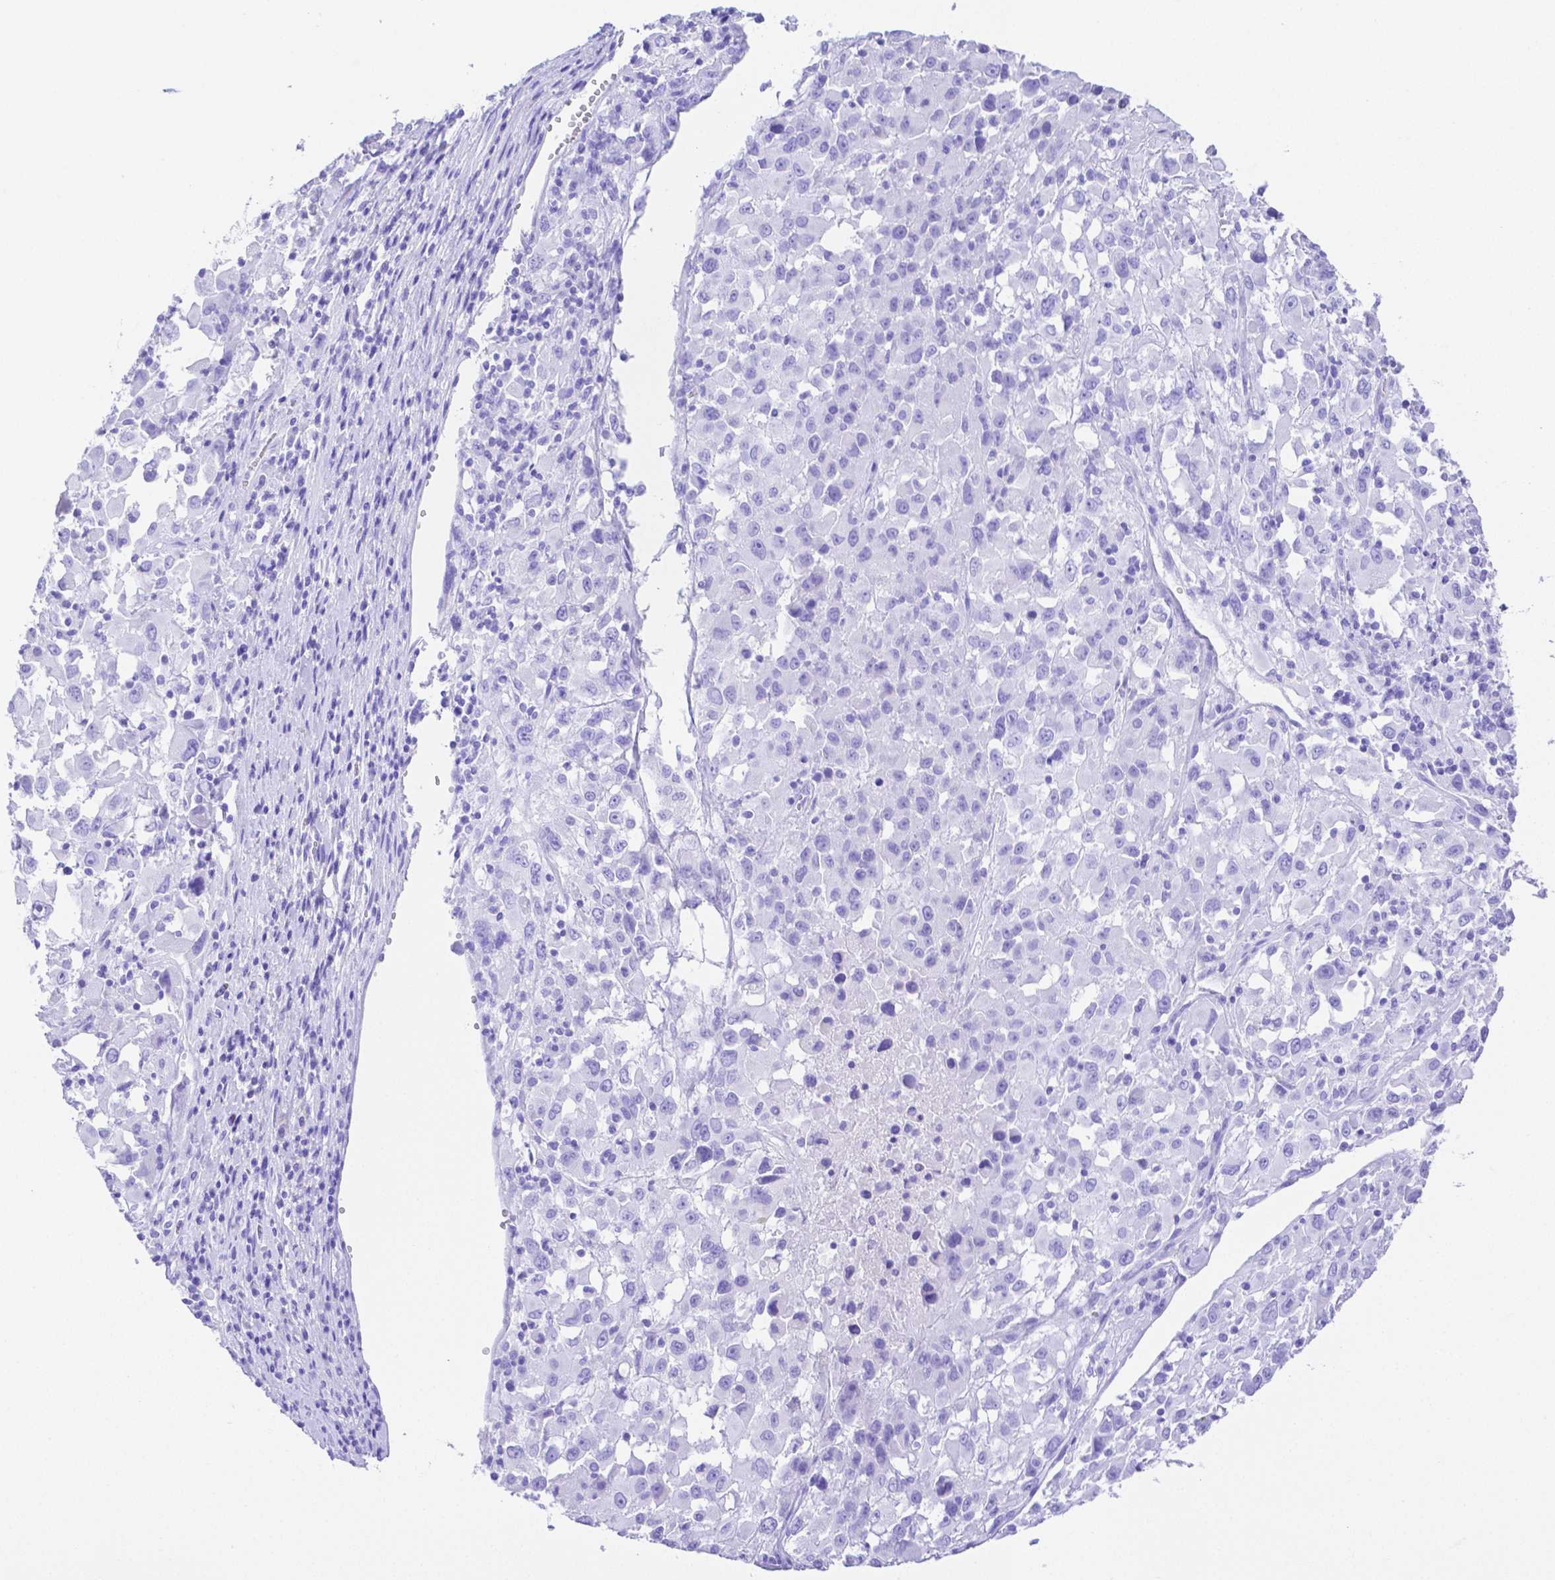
{"staining": {"intensity": "negative", "quantity": "none", "location": "none"}, "tissue": "melanoma", "cell_type": "Tumor cells", "image_type": "cancer", "snomed": [{"axis": "morphology", "description": "Malignant melanoma, Metastatic site"}, {"axis": "topography", "description": "Soft tissue"}], "caption": "DAB immunohistochemical staining of human malignant melanoma (metastatic site) shows no significant expression in tumor cells.", "gene": "SMR3A", "patient": {"sex": "male", "age": 50}}